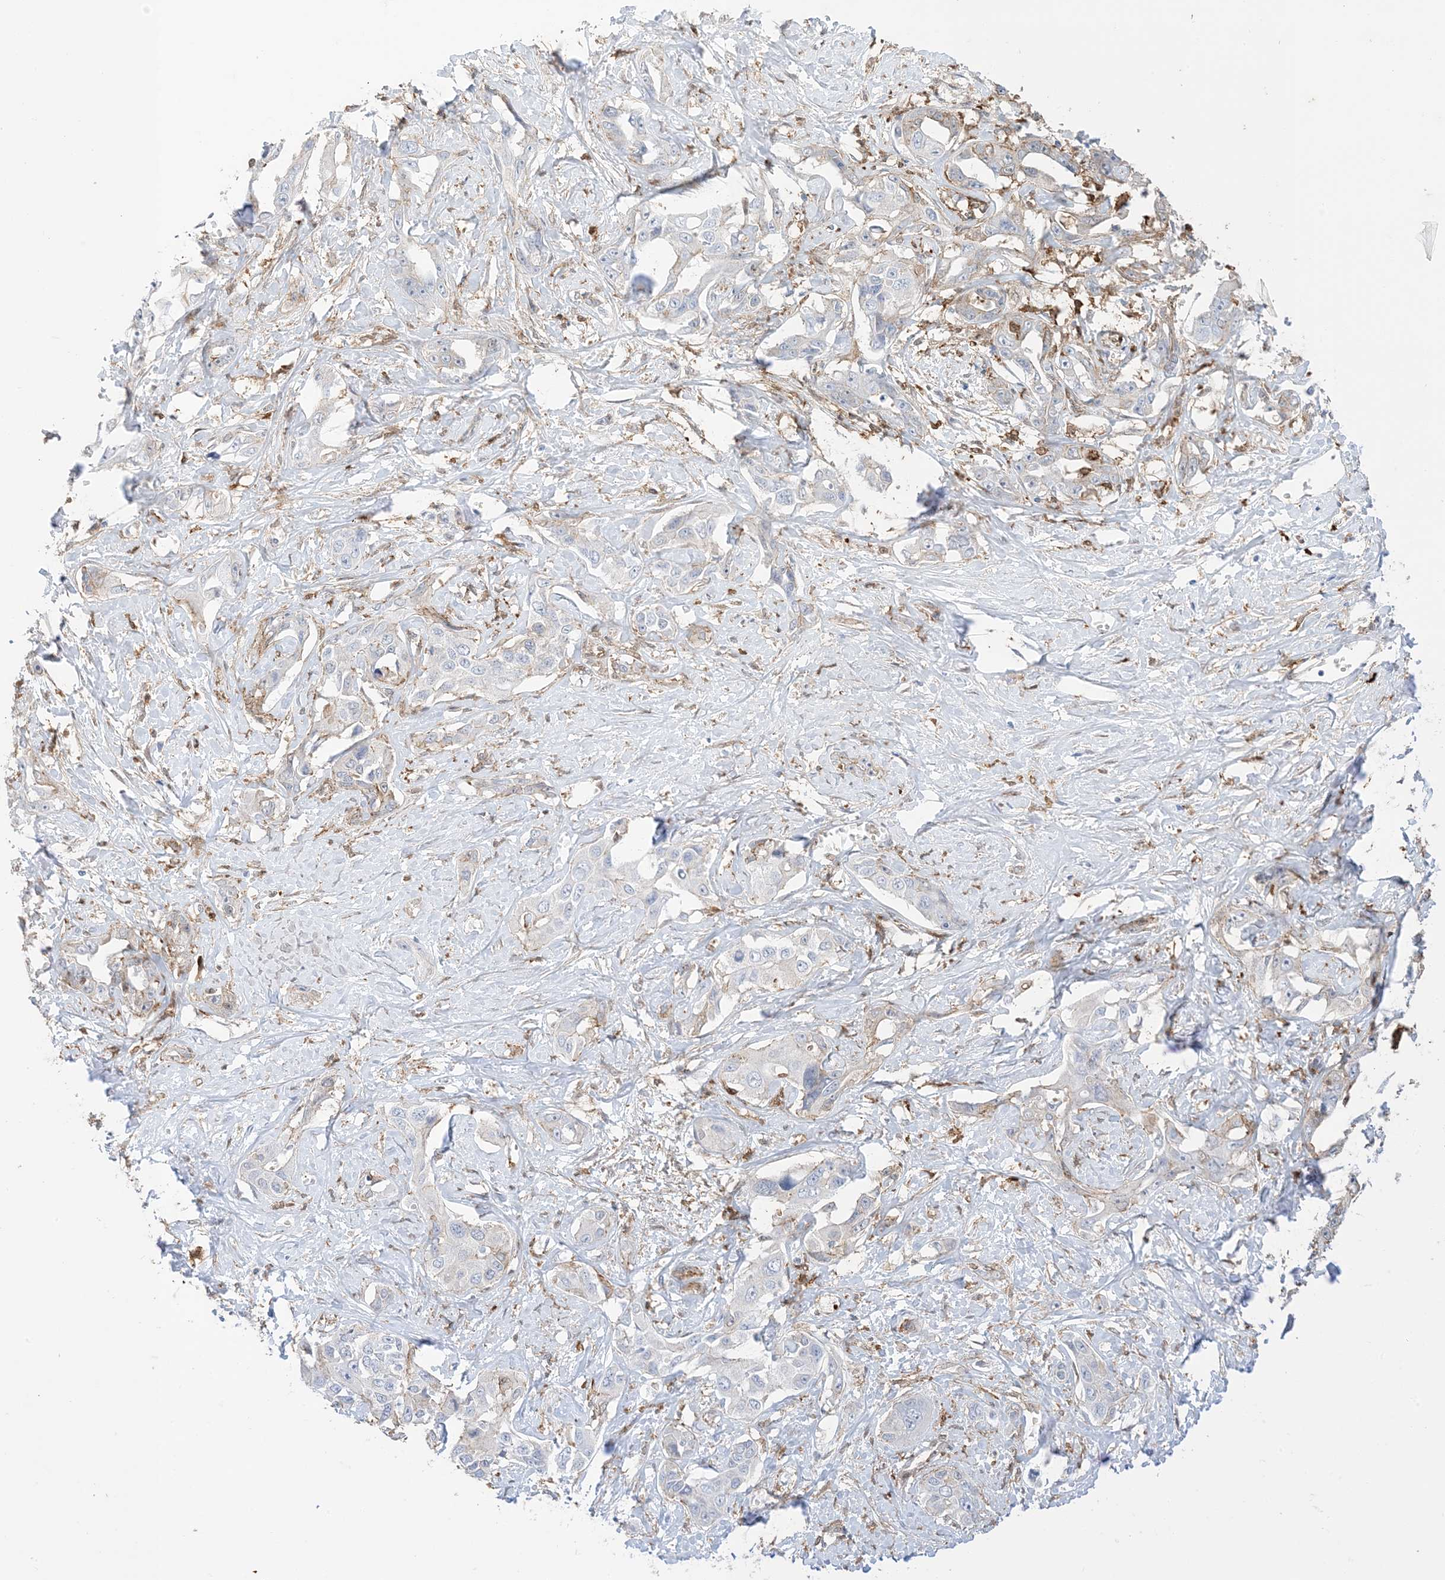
{"staining": {"intensity": "moderate", "quantity": "<25%", "location": "cytoplasmic/membranous"}, "tissue": "liver cancer", "cell_type": "Tumor cells", "image_type": "cancer", "snomed": [{"axis": "morphology", "description": "Cholangiocarcinoma"}, {"axis": "topography", "description": "Liver"}], "caption": "Human liver cholangiocarcinoma stained with a brown dye shows moderate cytoplasmic/membranous positive positivity in approximately <25% of tumor cells.", "gene": "GSN", "patient": {"sex": "male", "age": 59}}